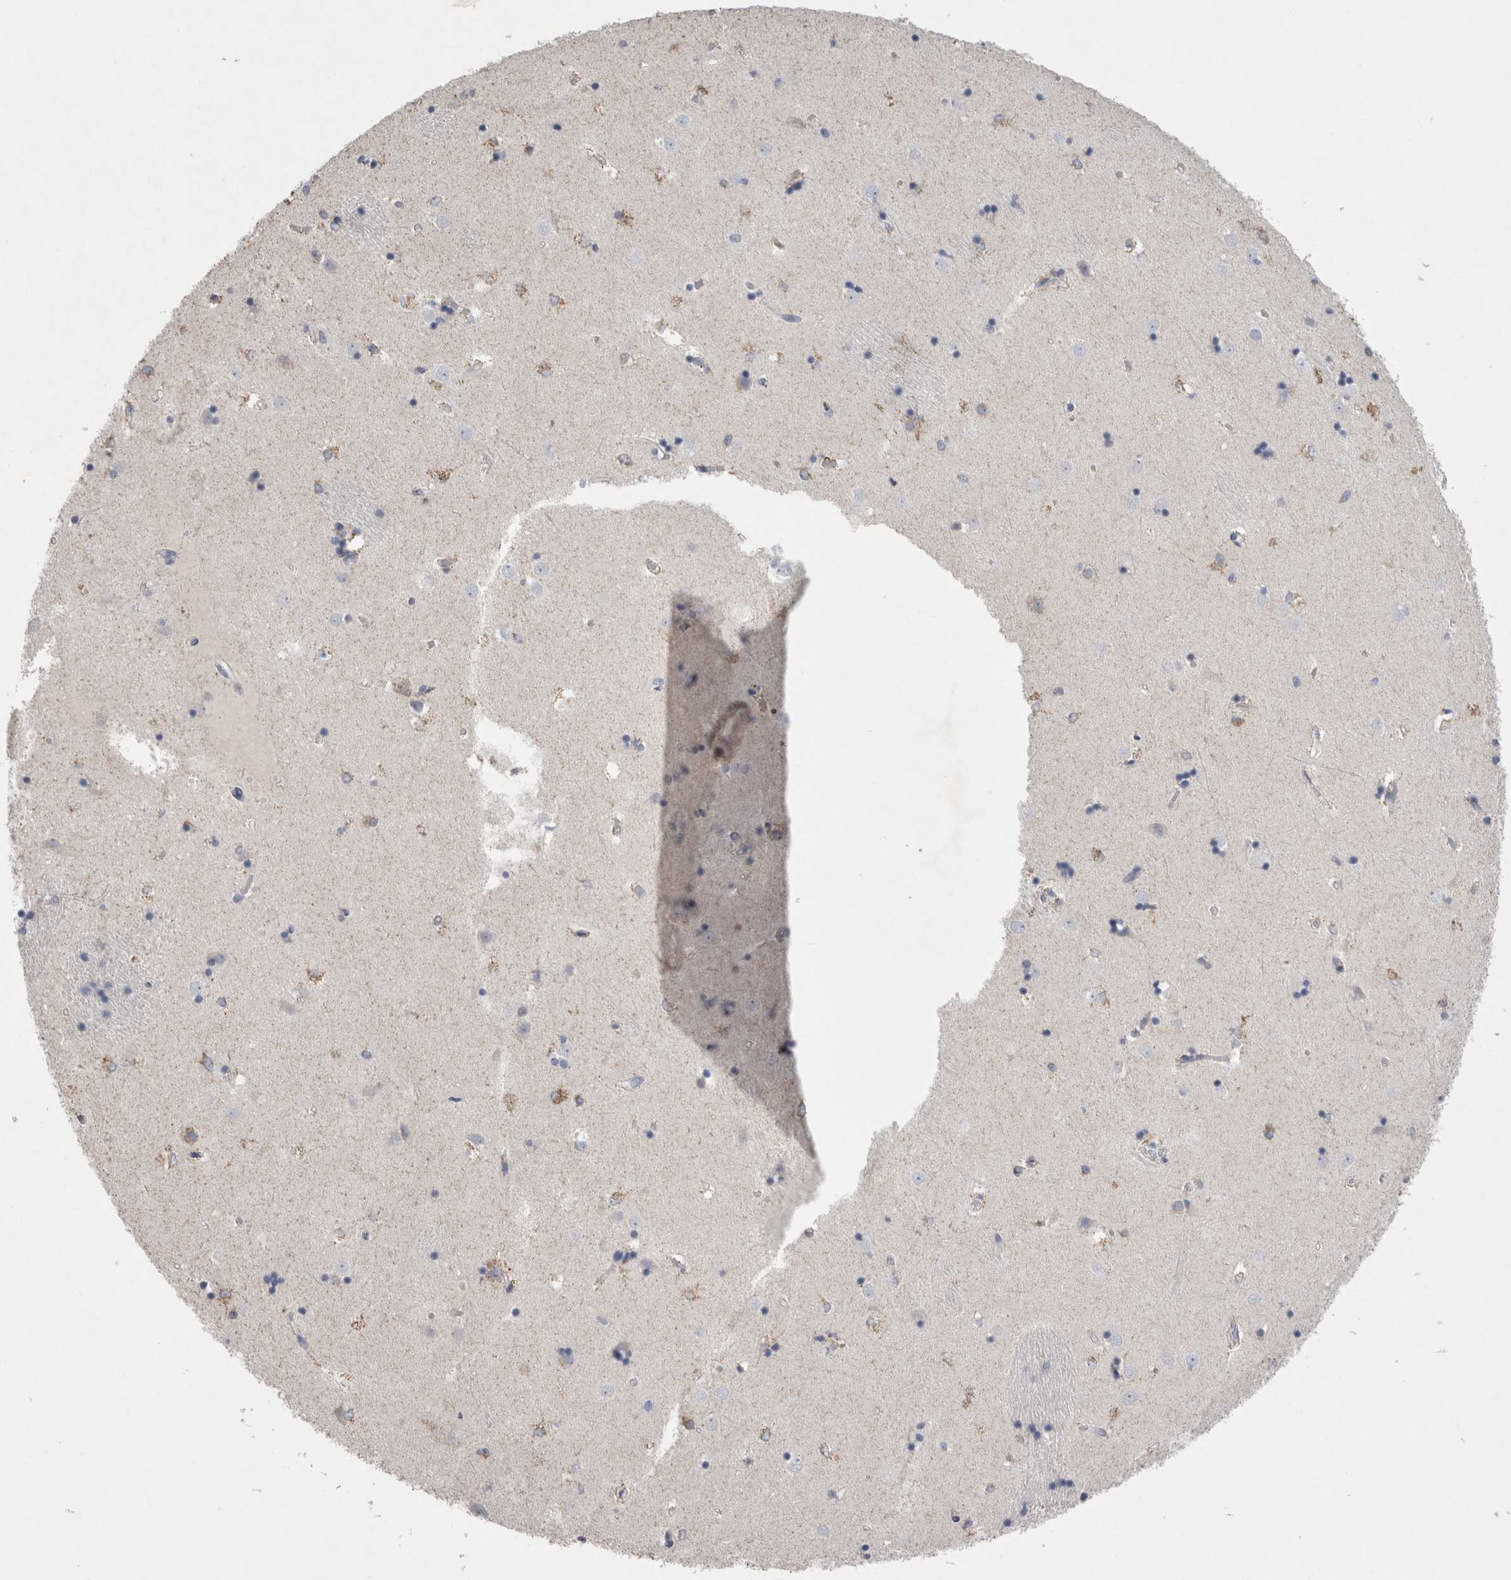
{"staining": {"intensity": "moderate", "quantity": "<25%", "location": "cytoplasmic/membranous"}, "tissue": "caudate", "cell_type": "Glial cells", "image_type": "normal", "snomed": [{"axis": "morphology", "description": "Normal tissue, NOS"}, {"axis": "topography", "description": "Lateral ventricle wall"}], "caption": "The image demonstrates a brown stain indicating the presence of a protein in the cytoplasmic/membranous of glial cells in caudate. (Brightfield microscopy of DAB IHC at high magnification).", "gene": "AGMAT", "patient": {"sex": "male", "age": 45}}